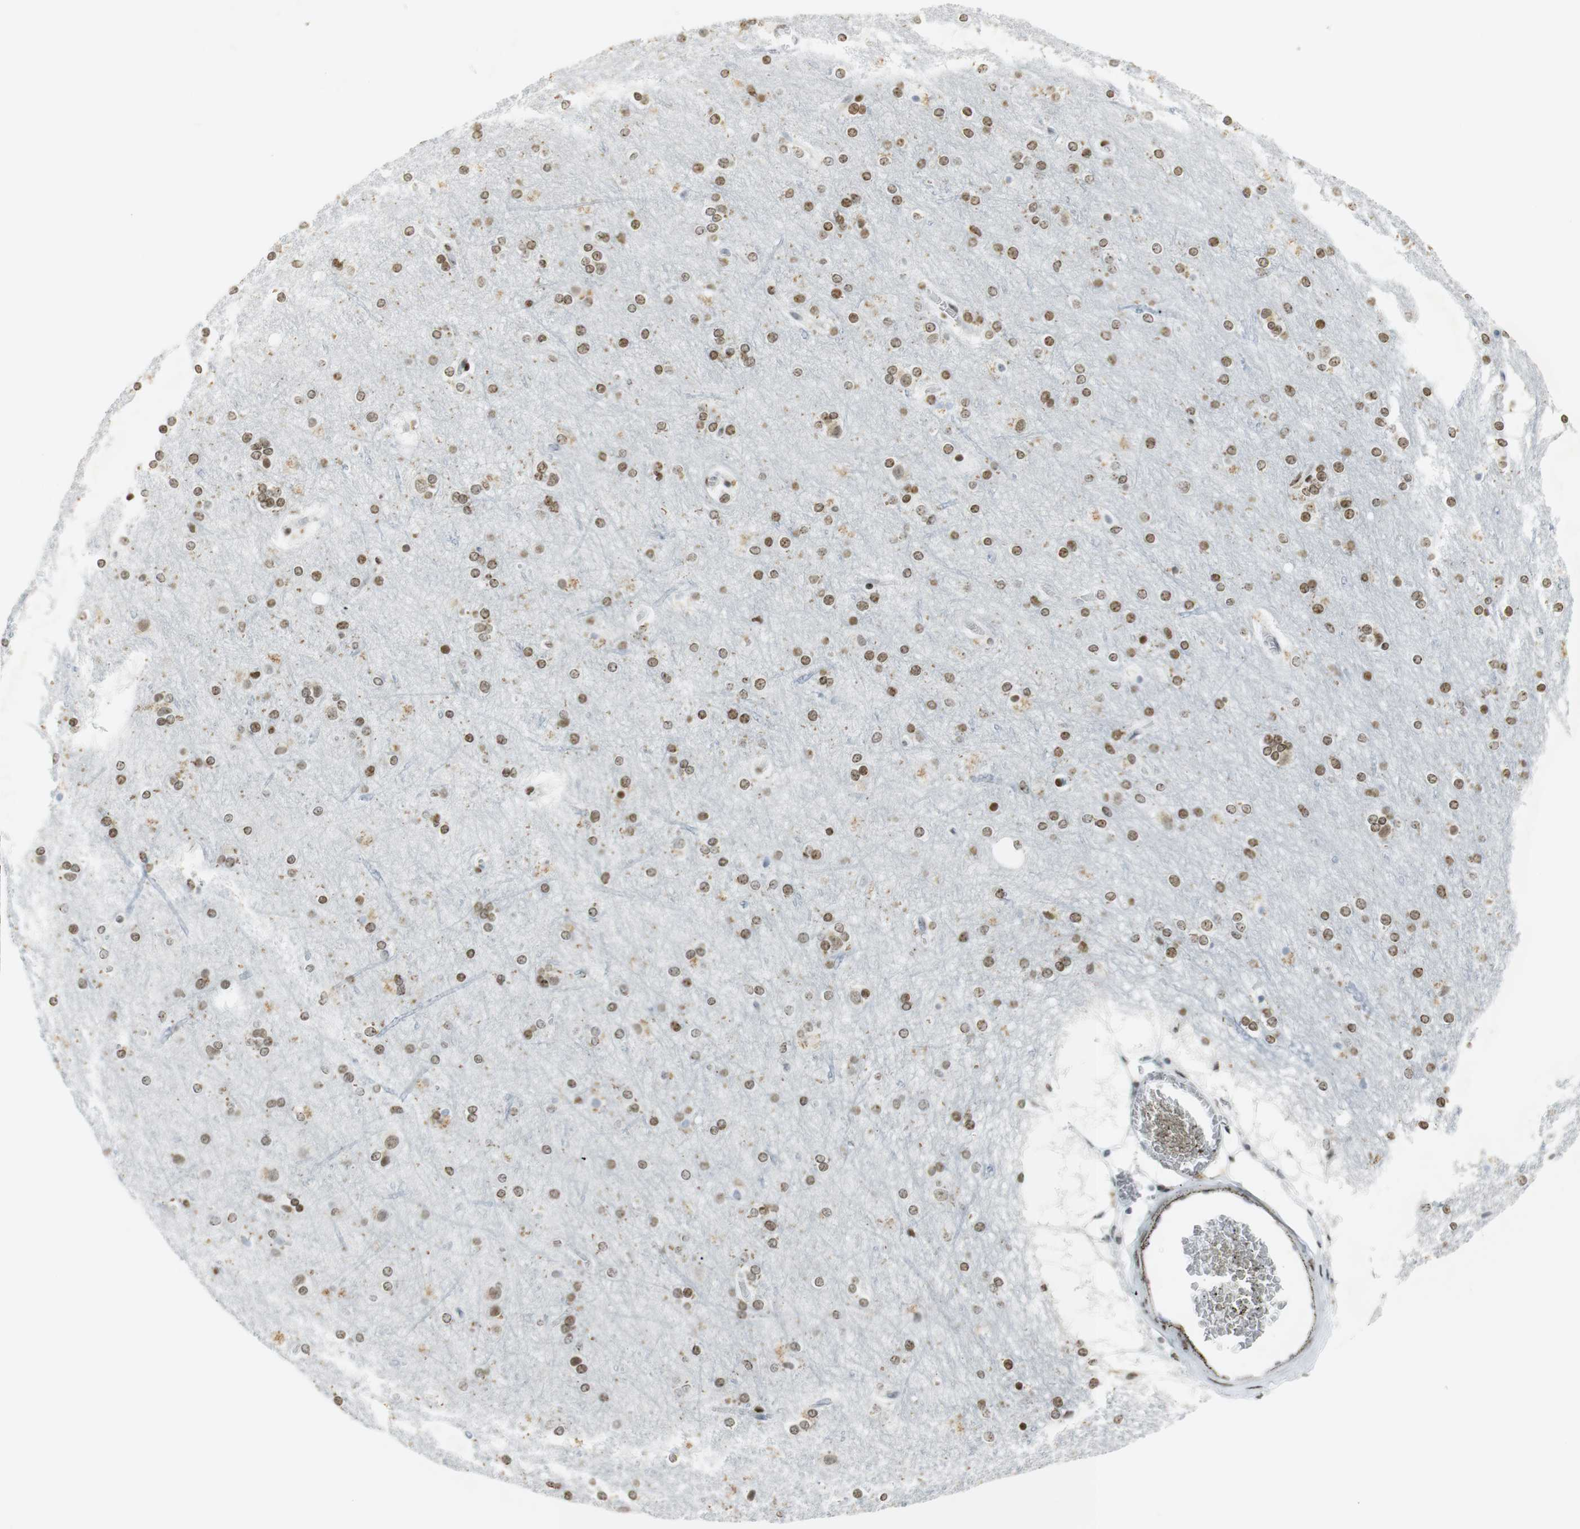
{"staining": {"intensity": "negative", "quantity": "none", "location": "none"}, "tissue": "cerebral cortex", "cell_type": "Endothelial cells", "image_type": "normal", "snomed": [{"axis": "morphology", "description": "Normal tissue, NOS"}, {"axis": "topography", "description": "Cerebral cortex"}], "caption": "Immunohistochemistry (IHC) histopathology image of benign human cerebral cortex stained for a protein (brown), which demonstrates no staining in endothelial cells.", "gene": "BMI1", "patient": {"sex": "female", "age": 54}}